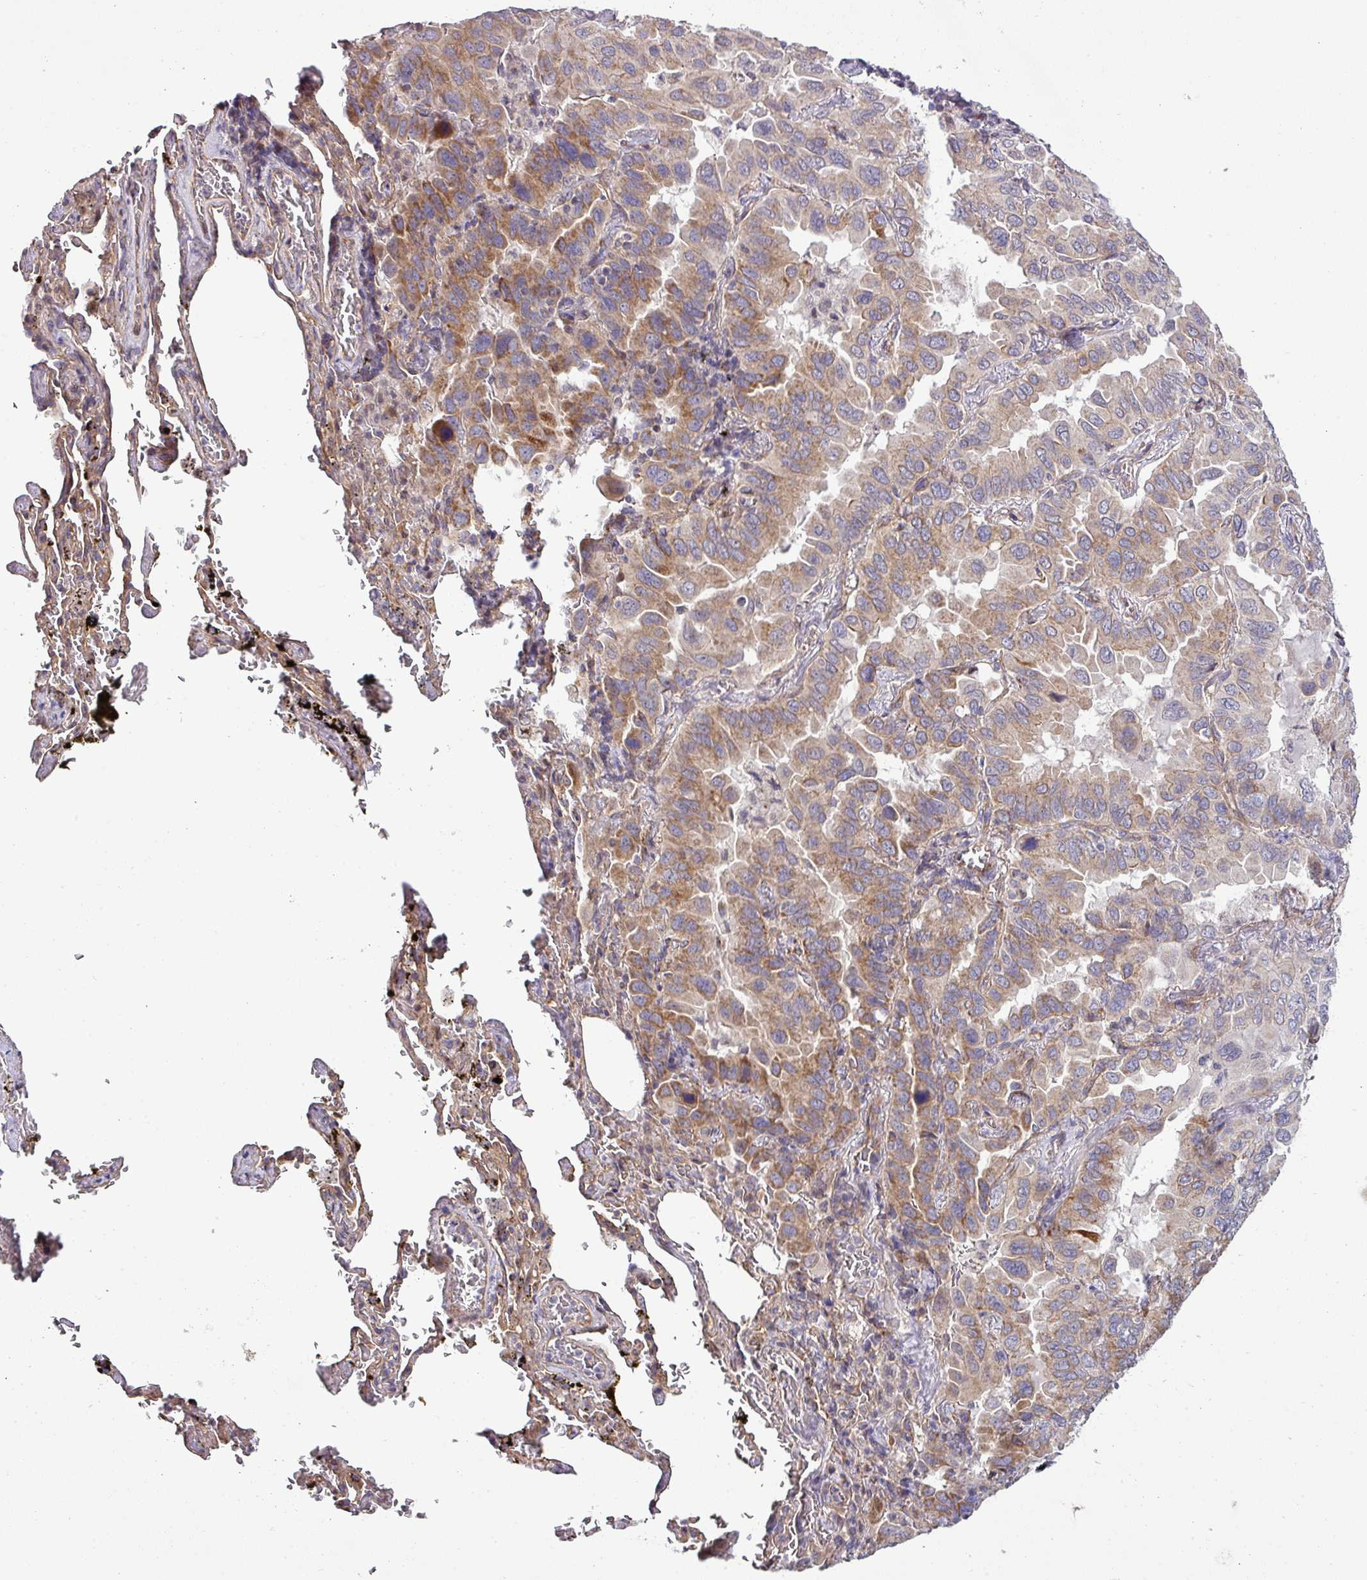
{"staining": {"intensity": "moderate", "quantity": ">75%", "location": "cytoplasmic/membranous"}, "tissue": "lung cancer", "cell_type": "Tumor cells", "image_type": "cancer", "snomed": [{"axis": "morphology", "description": "Adenocarcinoma, NOS"}, {"axis": "topography", "description": "Lung"}], "caption": "Lung cancer (adenocarcinoma) stained with DAB (3,3'-diaminobenzidine) IHC displays medium levels of moderate cytoplasmic/membranous expression in approximately >75% of tumor cells.", "gene": "TIMMDC1", "patient": {"sex": "male", "age": 64}}